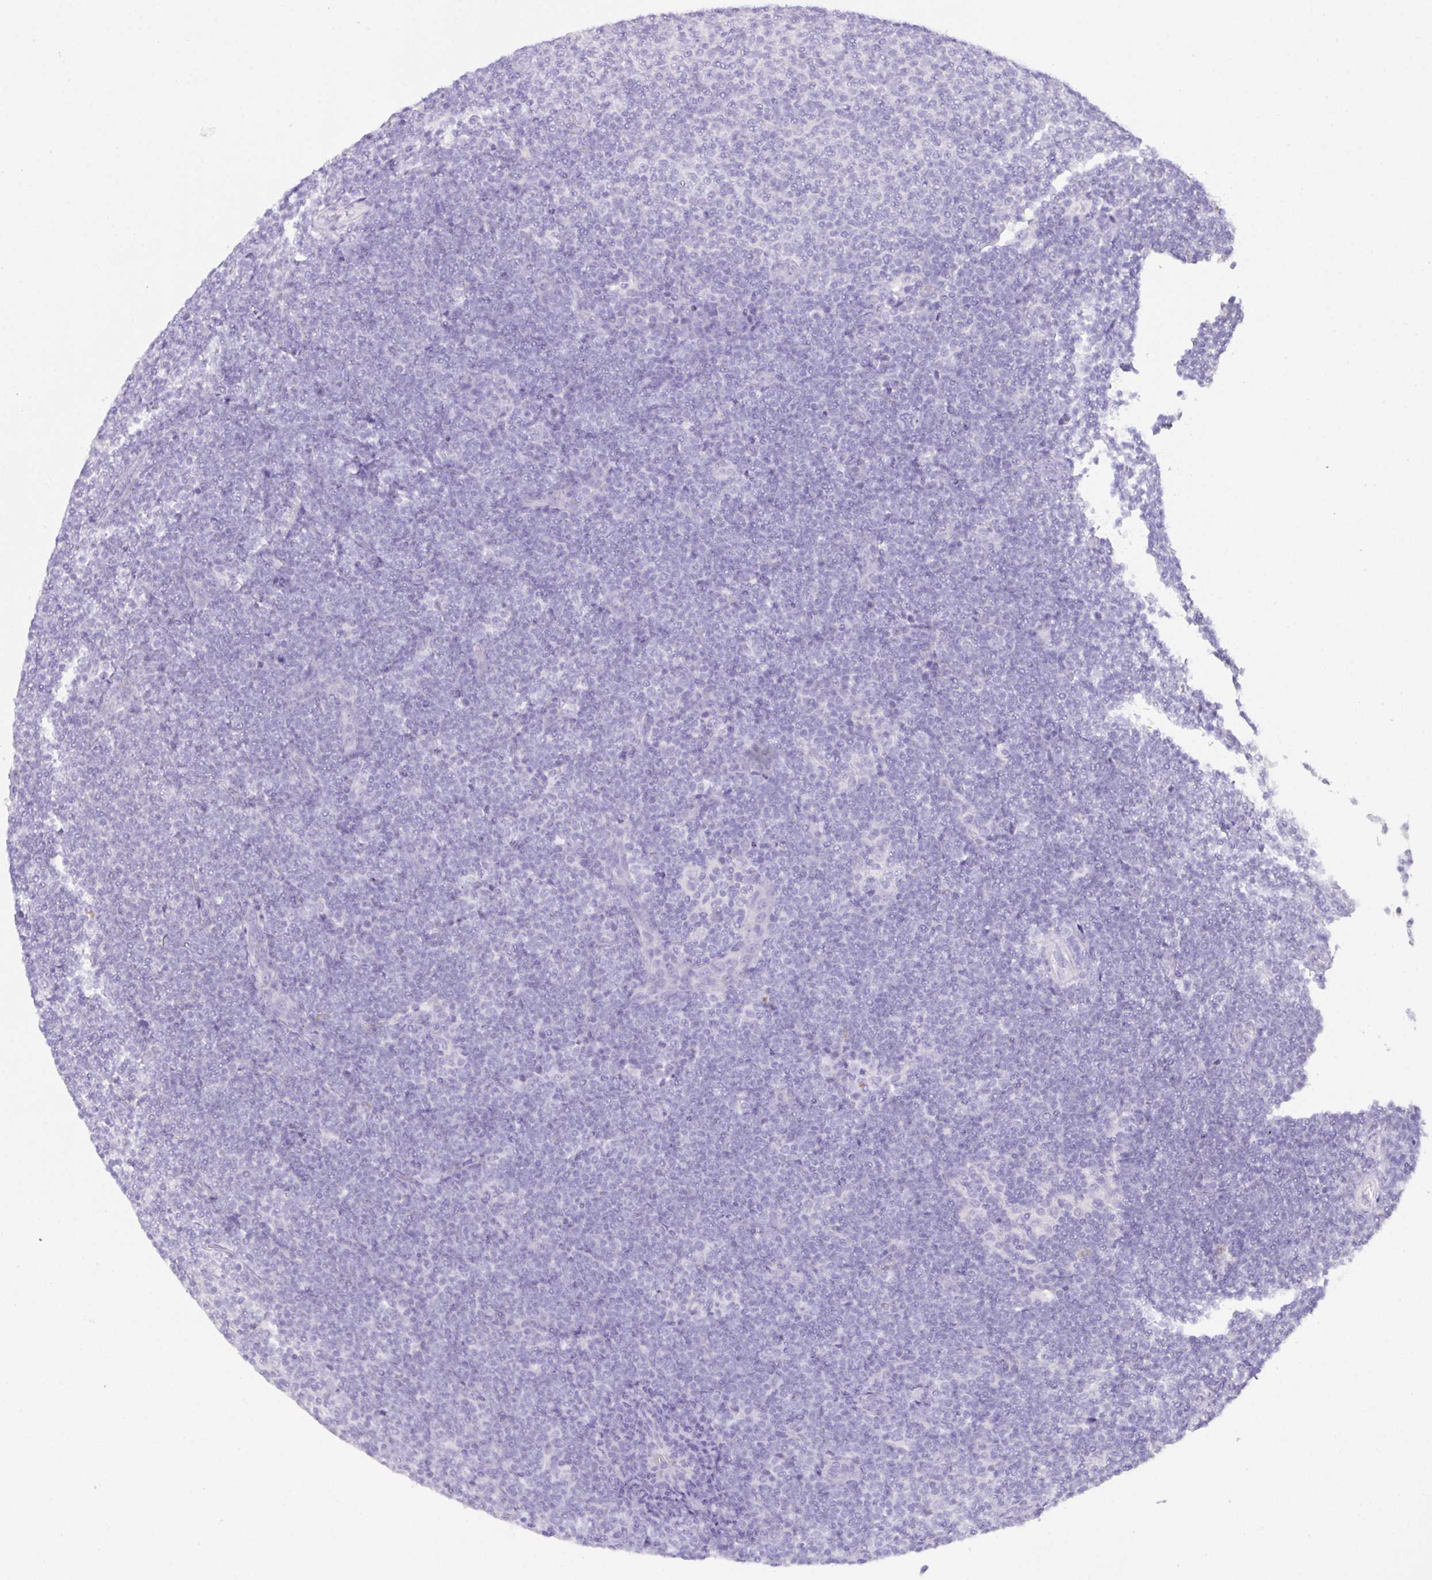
{"staining": {"intensity": "negative", "quantity": "none", "location": "none"}, "tissue": "lymphoma", "cell_type": "Tumor cells", "image_type": "cancer", "snomed": [{"axis": "morphology", "description": "Malignant lymphoma, non-Hodgkin's type, Low grade"}, {"axis": "topography", "description": "Lymph node"}], "caption": "Lymphoma stained for a protein using immunohistochemistry exhibits no expression tumor cells.", "gene": "CST11", "patient": {"sex": "male", "age": 66}}